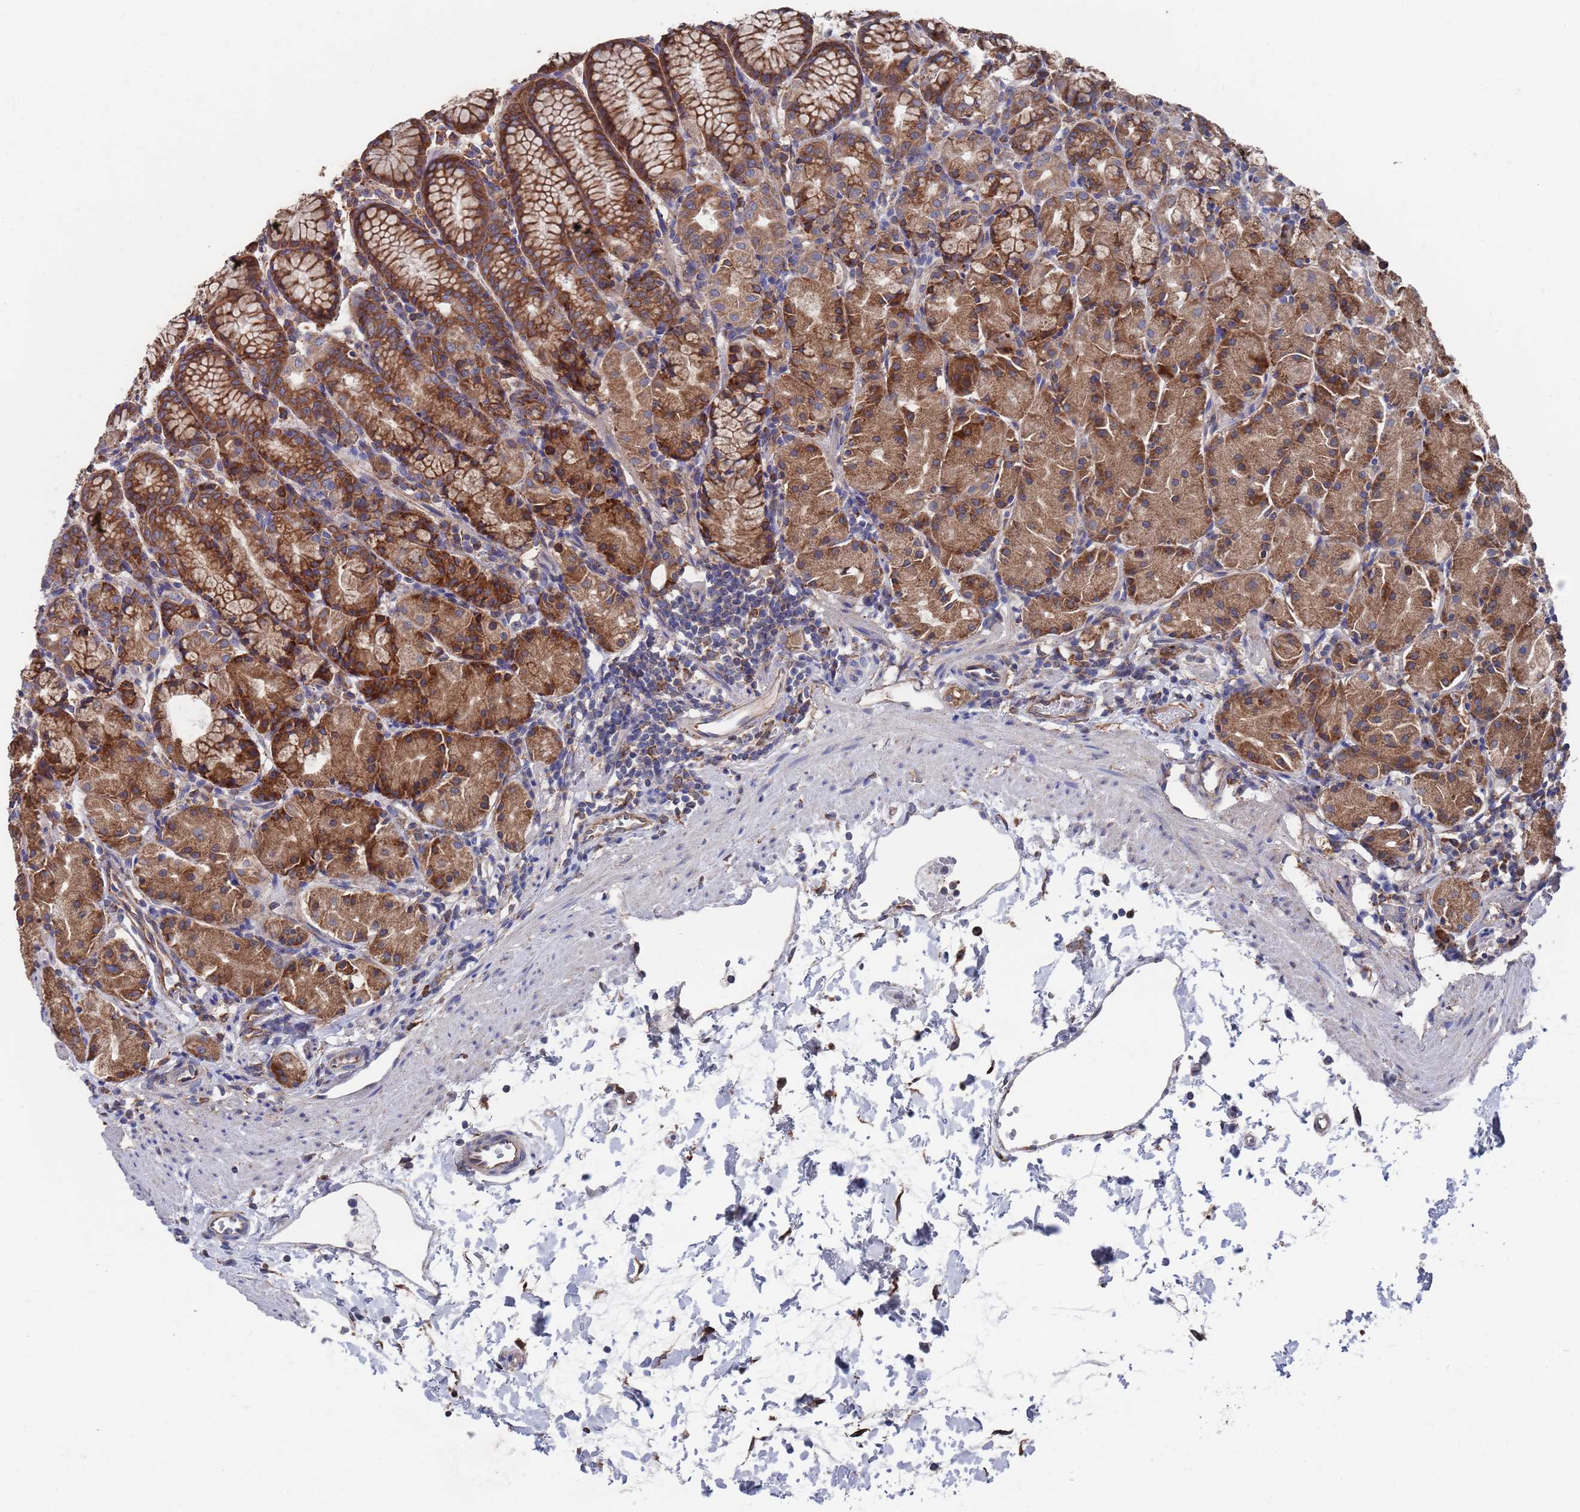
{"staining": {"intensity": "strong", "quantity": ">75%", "location": "cytoplasmic/membranous"}, "tissue": "stomach", "cell_type": "Glandular cells", "image_type": "normal", "snomed": [{"axis": "morphology", "description": "Normal tissue, NOS"}, {"axis": "topography", "description": "Stomach, upper"}], "caption": "Protein analysis of unremarkable stomach exhibits strong cytoplasmic/membranous positivity in approximately >75% of glandular cells.", "gene": "GID8", "patient": {"sex": "male", "age": 47}}